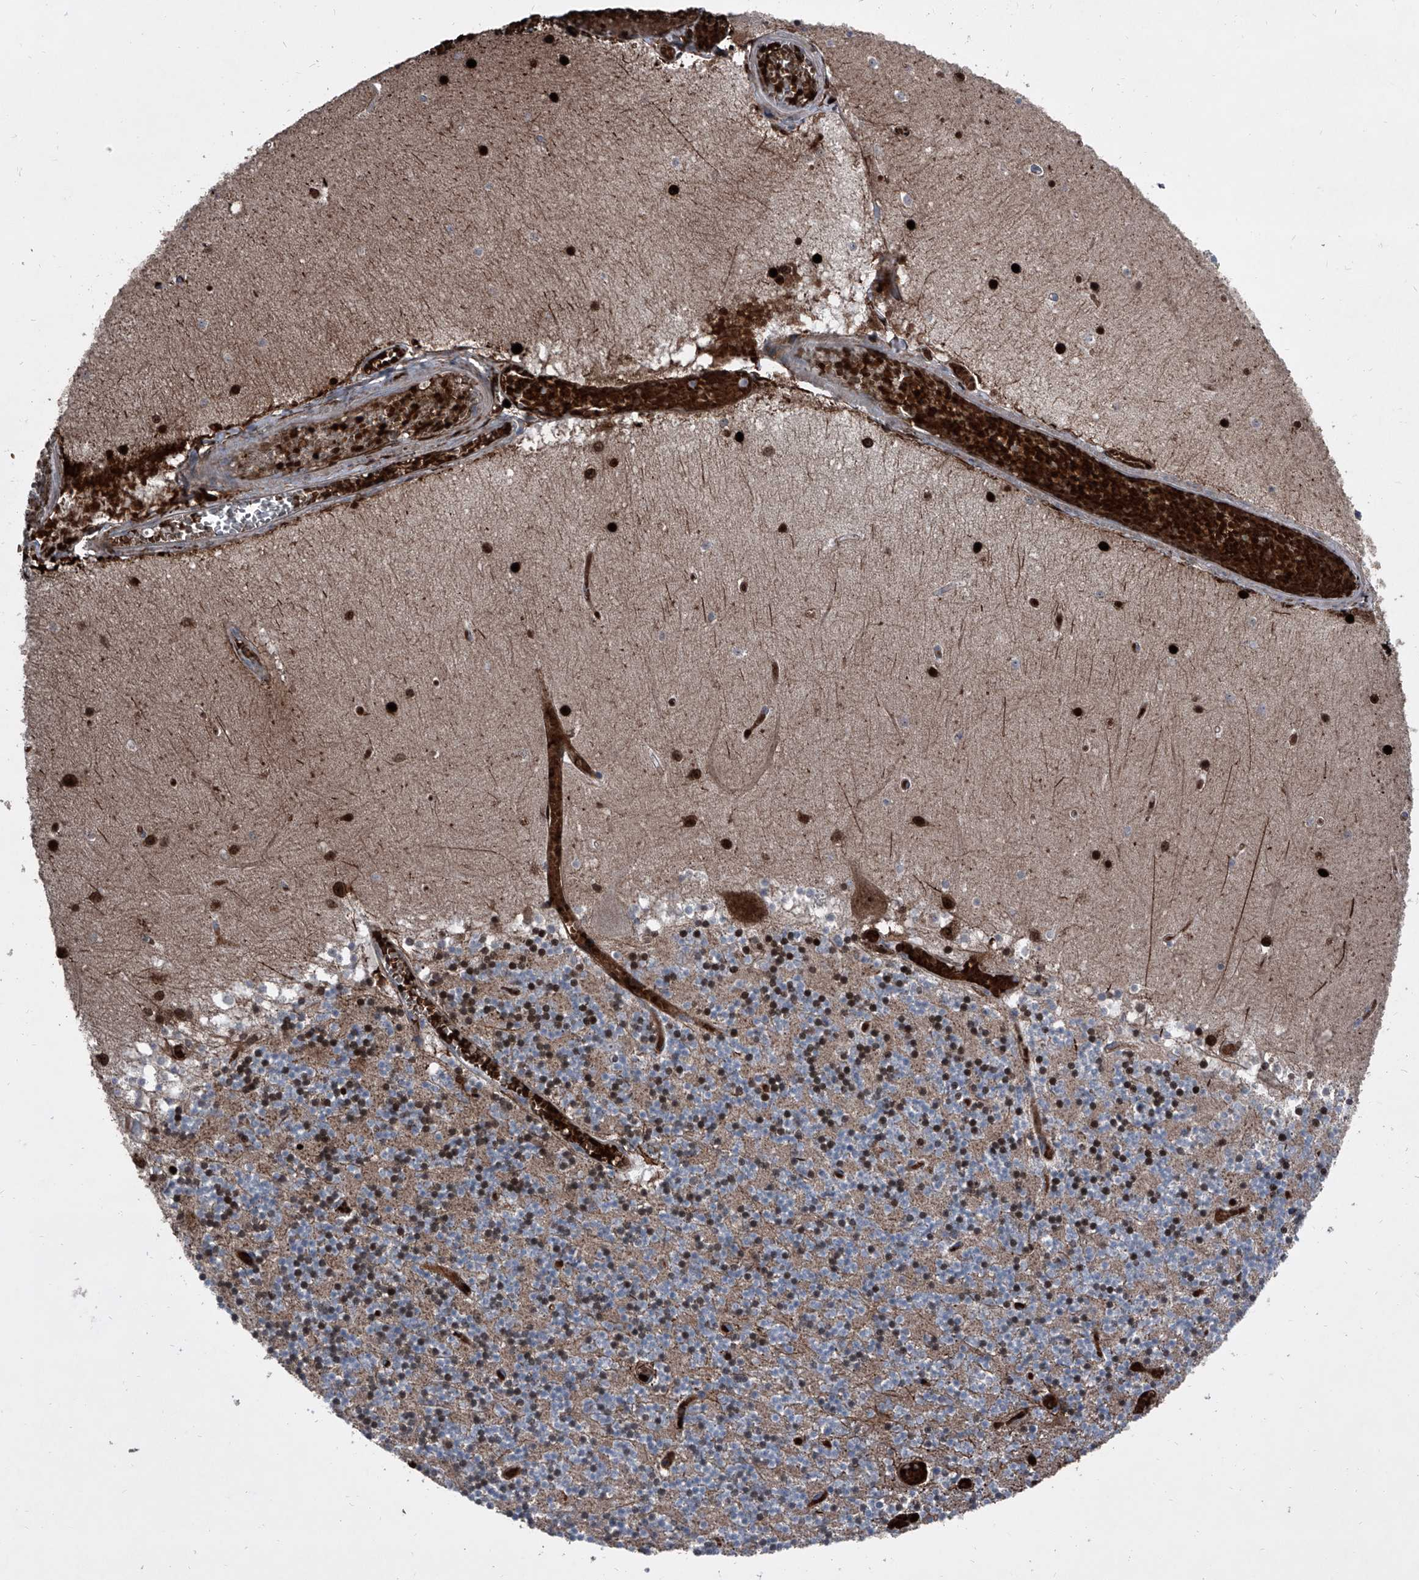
{"staining": {"intensity": "moderate", "quantity": "25%-75%", "location": "cytoplasmic/membranous"}, "tissue": "cerebellum", "cell_type": "Cells in granular layer", "image_type": "normal", "snomed": [{"axis": "morphology", "description": "Normal tissue, NOS"}, {"axis": "topography", "description": "Cerebellum"}], "caption": "Cells in granular layer demonstrate moderate cytoplasmic/membranous expression in about 25%-75% of cells in unremarkable cerebellum.", "gene": "CEP85L", "patient": {"sex": "female", "age": 28}}